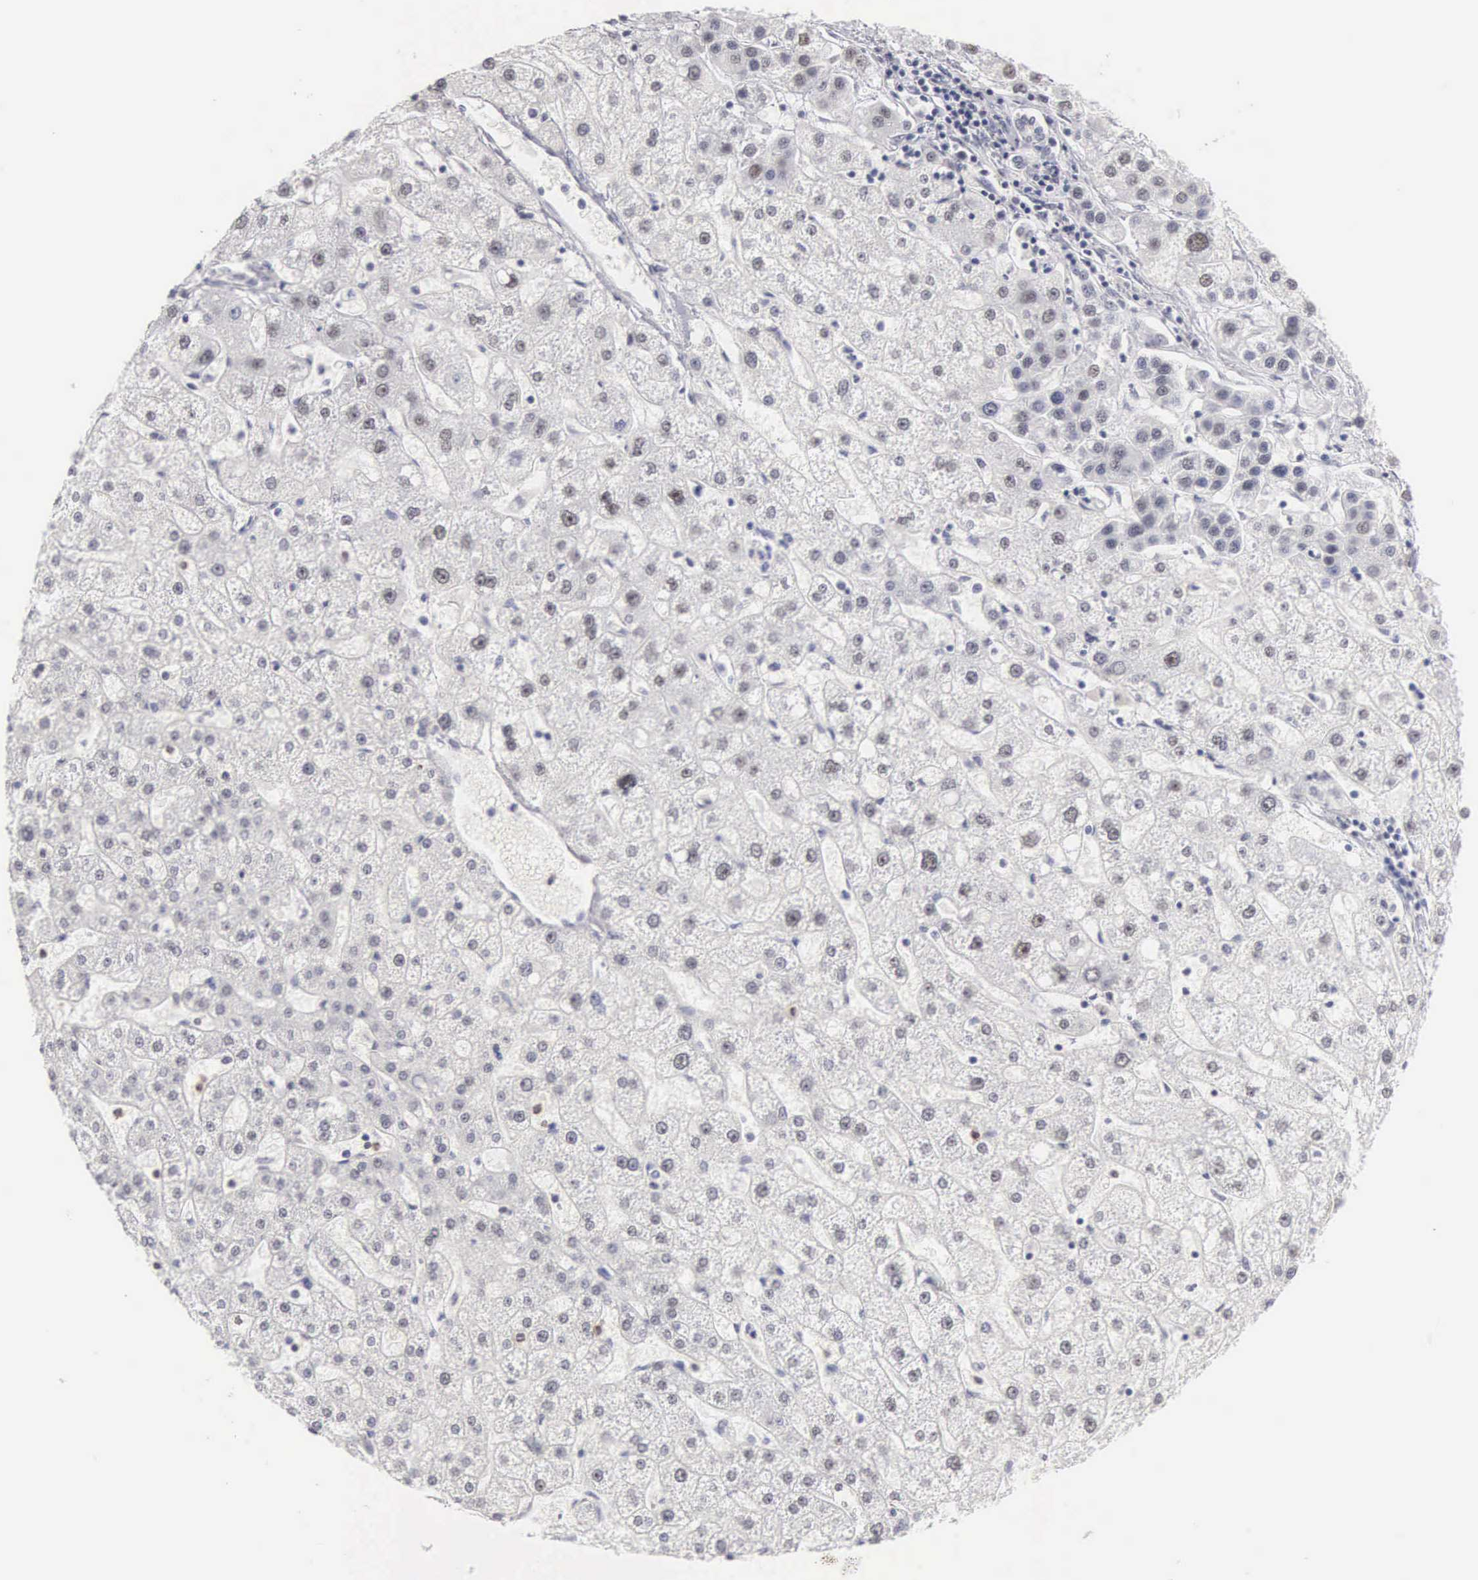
{"staining": {"intensity": "negative", "quantity": "none", "location": "none"}, "tissue": "liver cancer", "cell_type": "Tumor cells", "image_type": "cancer", "snomed": [{"axis": "morphology", "description": "Carcinoma, Hepatocellular, NOS"}, {"axis": "topography", "description": "Liver"}], "caption": "Tumor cells show no significant positivity in liver hepatocellular carcinoma.", "gene": "FAM47A", "patient": {"sex": "female", "age": 85}}